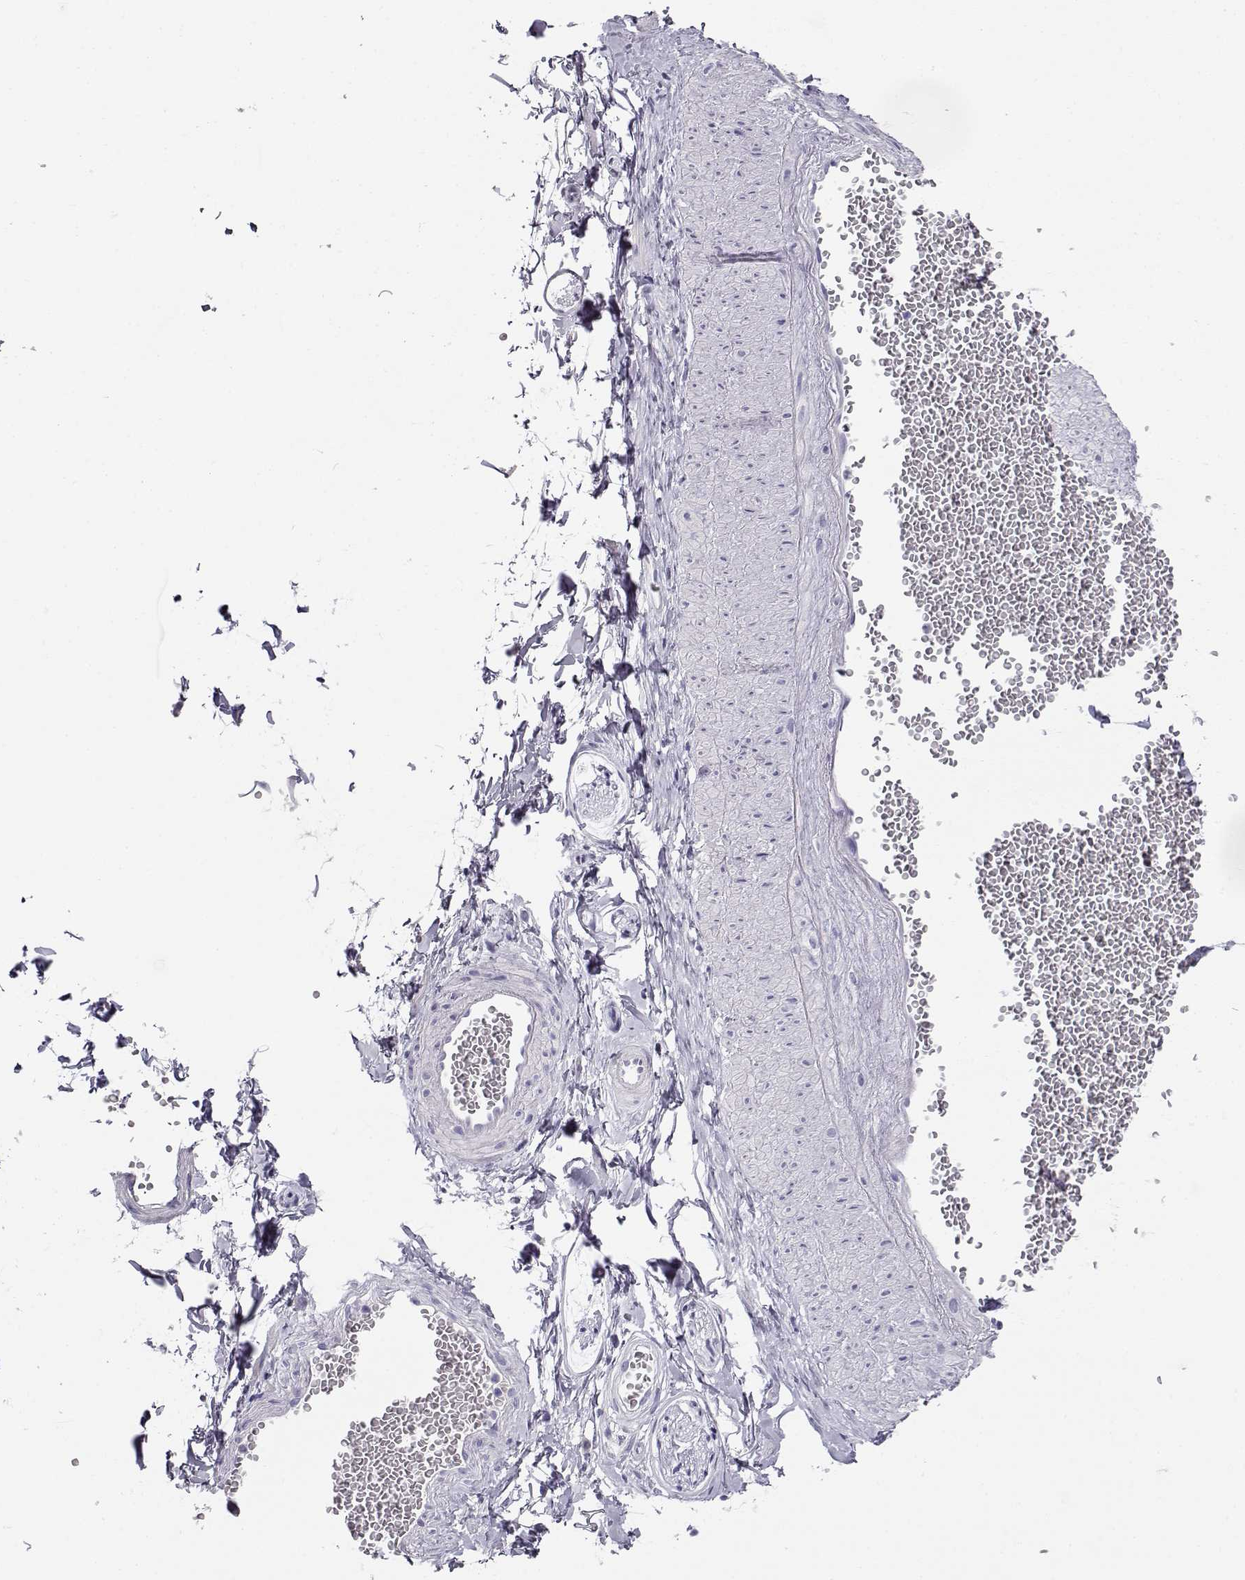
{"staining": {"intensity": "negative", "quantity": "none", "location": "none"}, "tissue": "adipose tissue", "cell_type": "Adipocytes", "image_type": "normal", "snomed": [{"axis": "morphology", "description": "Normal tissue, NOS"}, {"axis": "topography", "description": "Smooth muscle"}, {"axis": "topography", "description": "Peripheral nerve tissue"}], "caption": "Micrograph shows no significant protein expression in adipocytes of unremarkable adipose tissue.", "gene": "CABS1", "patient": {"sex": "male", "age": 22}}